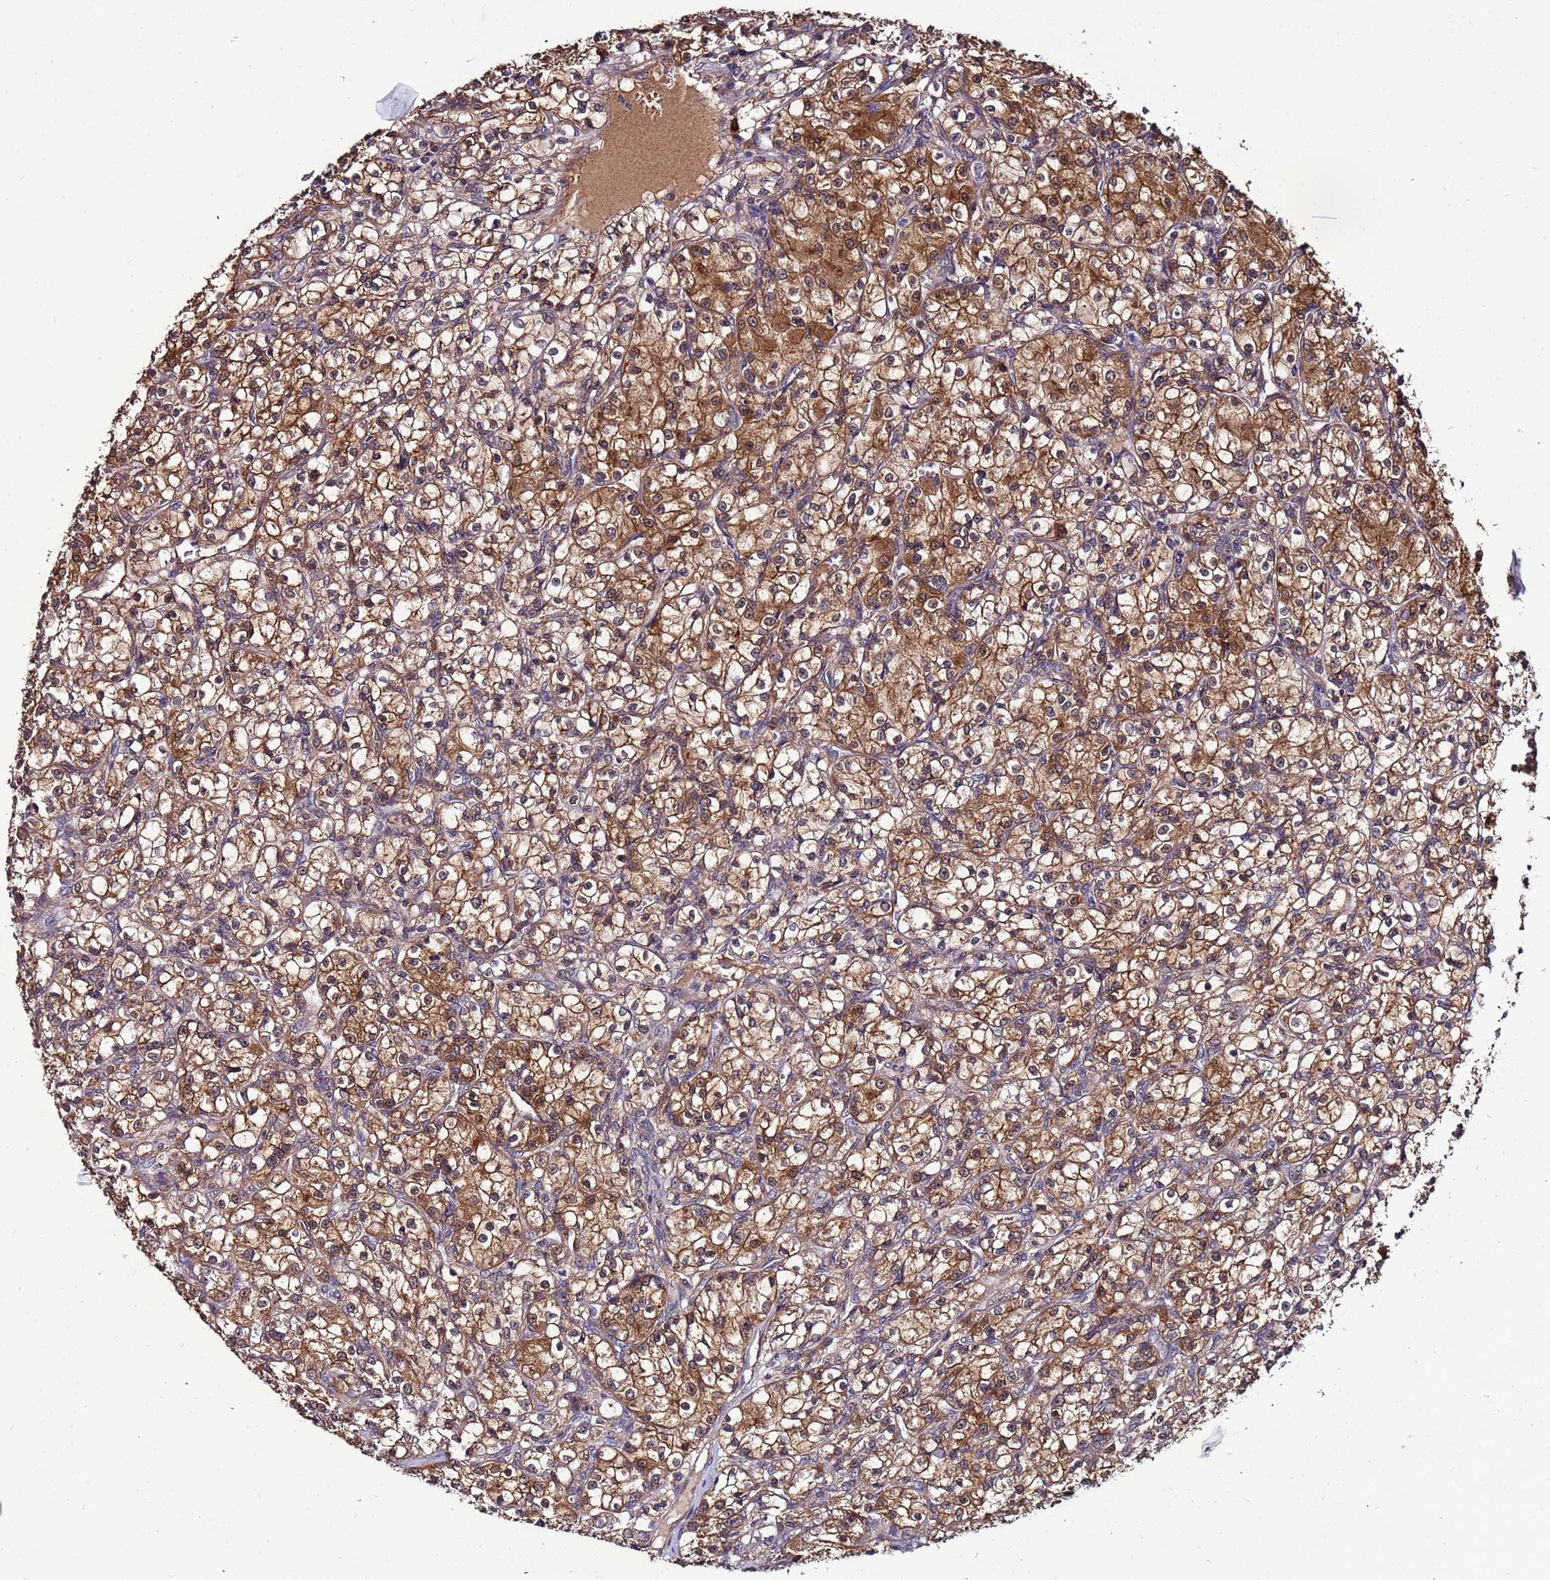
{"staining": {"intensity": "moderate", "quantity": ">75%", "location": "cytoplasmic/membranous"}, "tissue": "renal cancer", "cell_type": "Tumor cells", "image_type": "cancer", "snomed": [{"axis": "morphology", "description": "Adenocarcinoma, NOS"}, {"axis": "topography", "description": "Kidney"}], "caption": "DAB (3,3'-diaminobenzidine) immunohistochemical staining of human renal cancer (adenocarcinoma) exhibits moderate cytoplasmic/membranous protein positivity in approximately >75% of tumor cells.", "gene": "NAXE", "patient": {"sex": "female", "age": 59}}